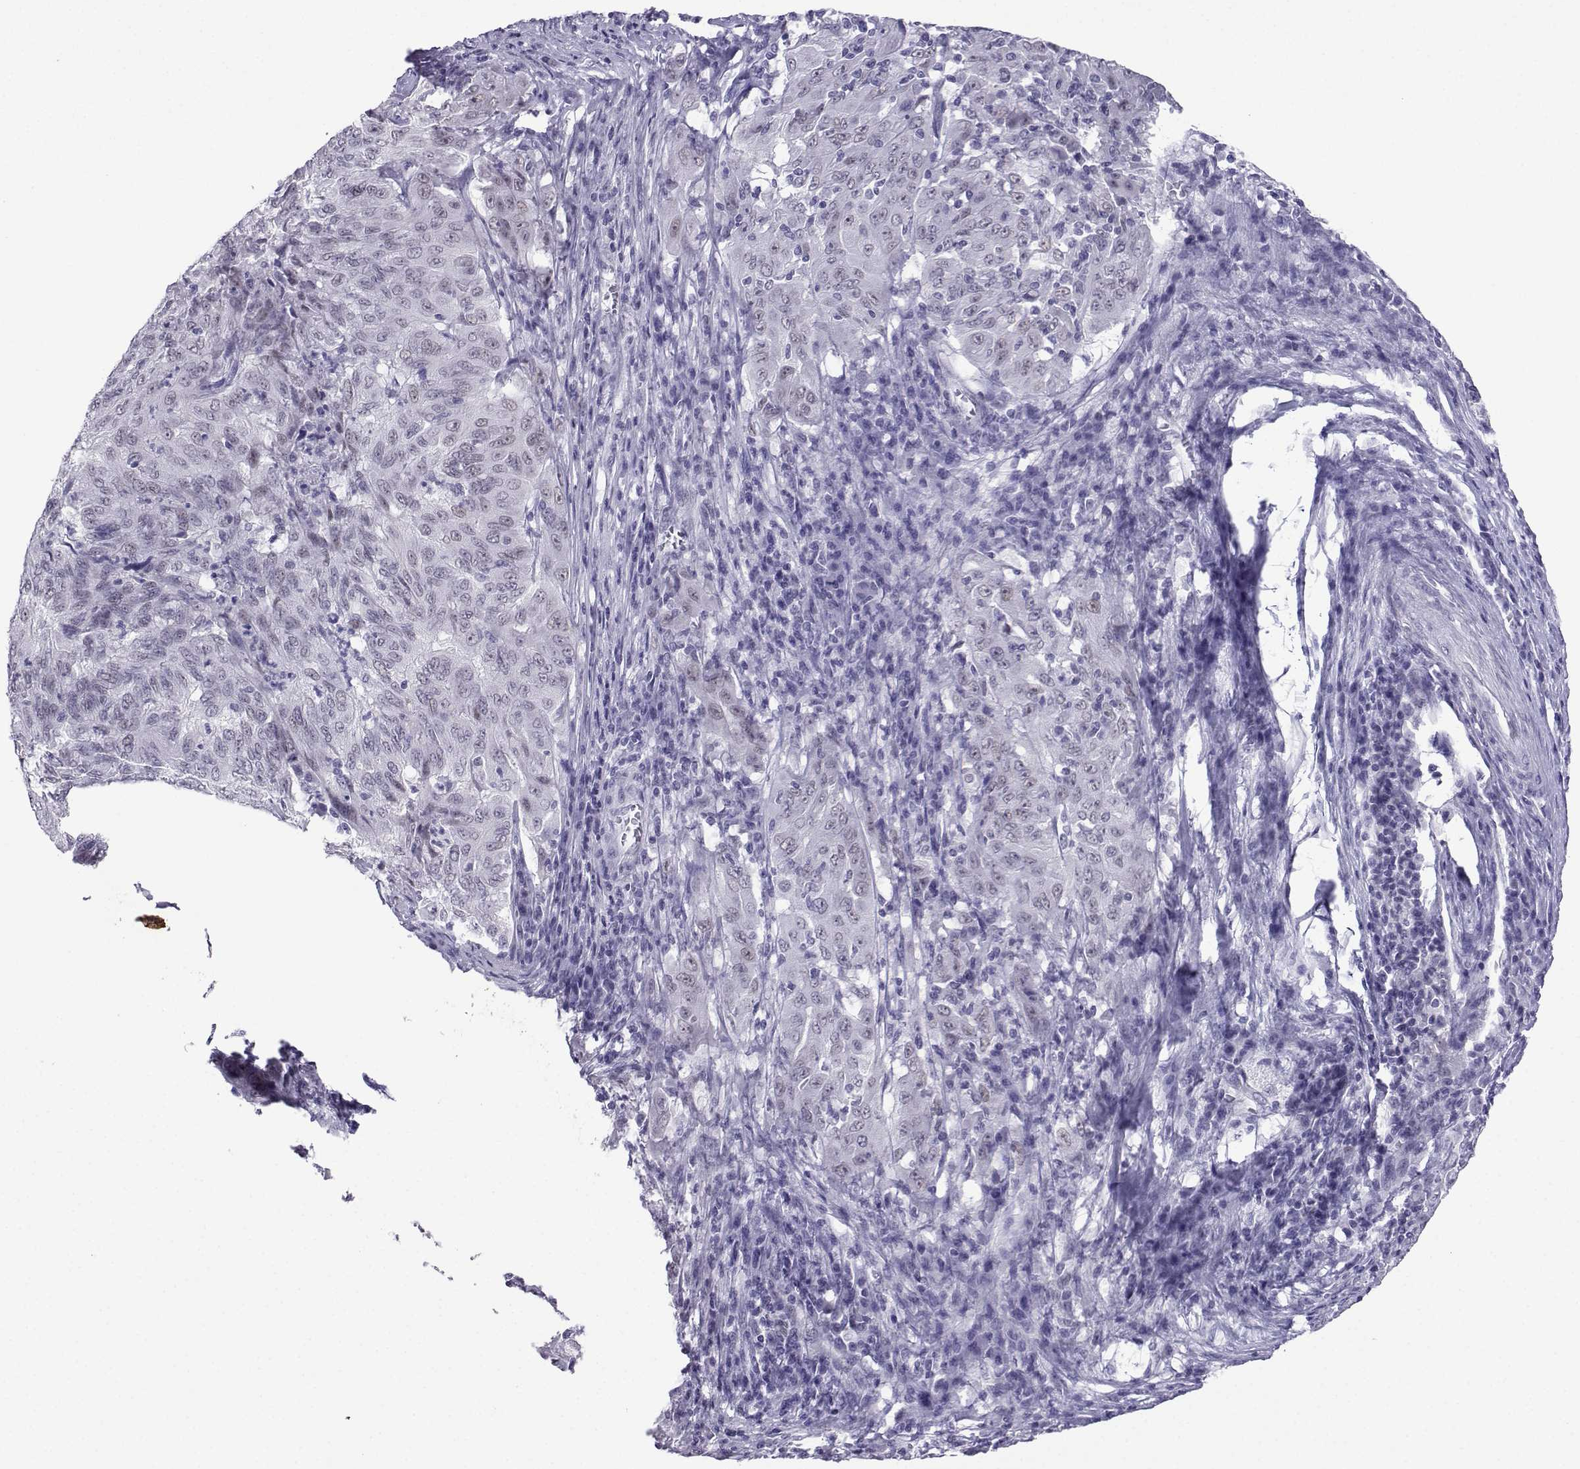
{"staining": {"intensity": "negative", "quantity": "none", "location": "none"}, "tissue": "pancreatic cancer", "cell_type": "Tumor cells", "image_type": "cancer", "snomed": [{"axis": "morphology", "description": "Adenocarcinoma, NOS"}, {"axis": "topography", "description": "Pancreas"}], "caption": "IHC histopathology image of human pancreatic cancer stained for a protein (brown), which displays no expression in tumor cells.", "gene": "LORICRIN", "patient": {"sex": "male", "age": 63}}